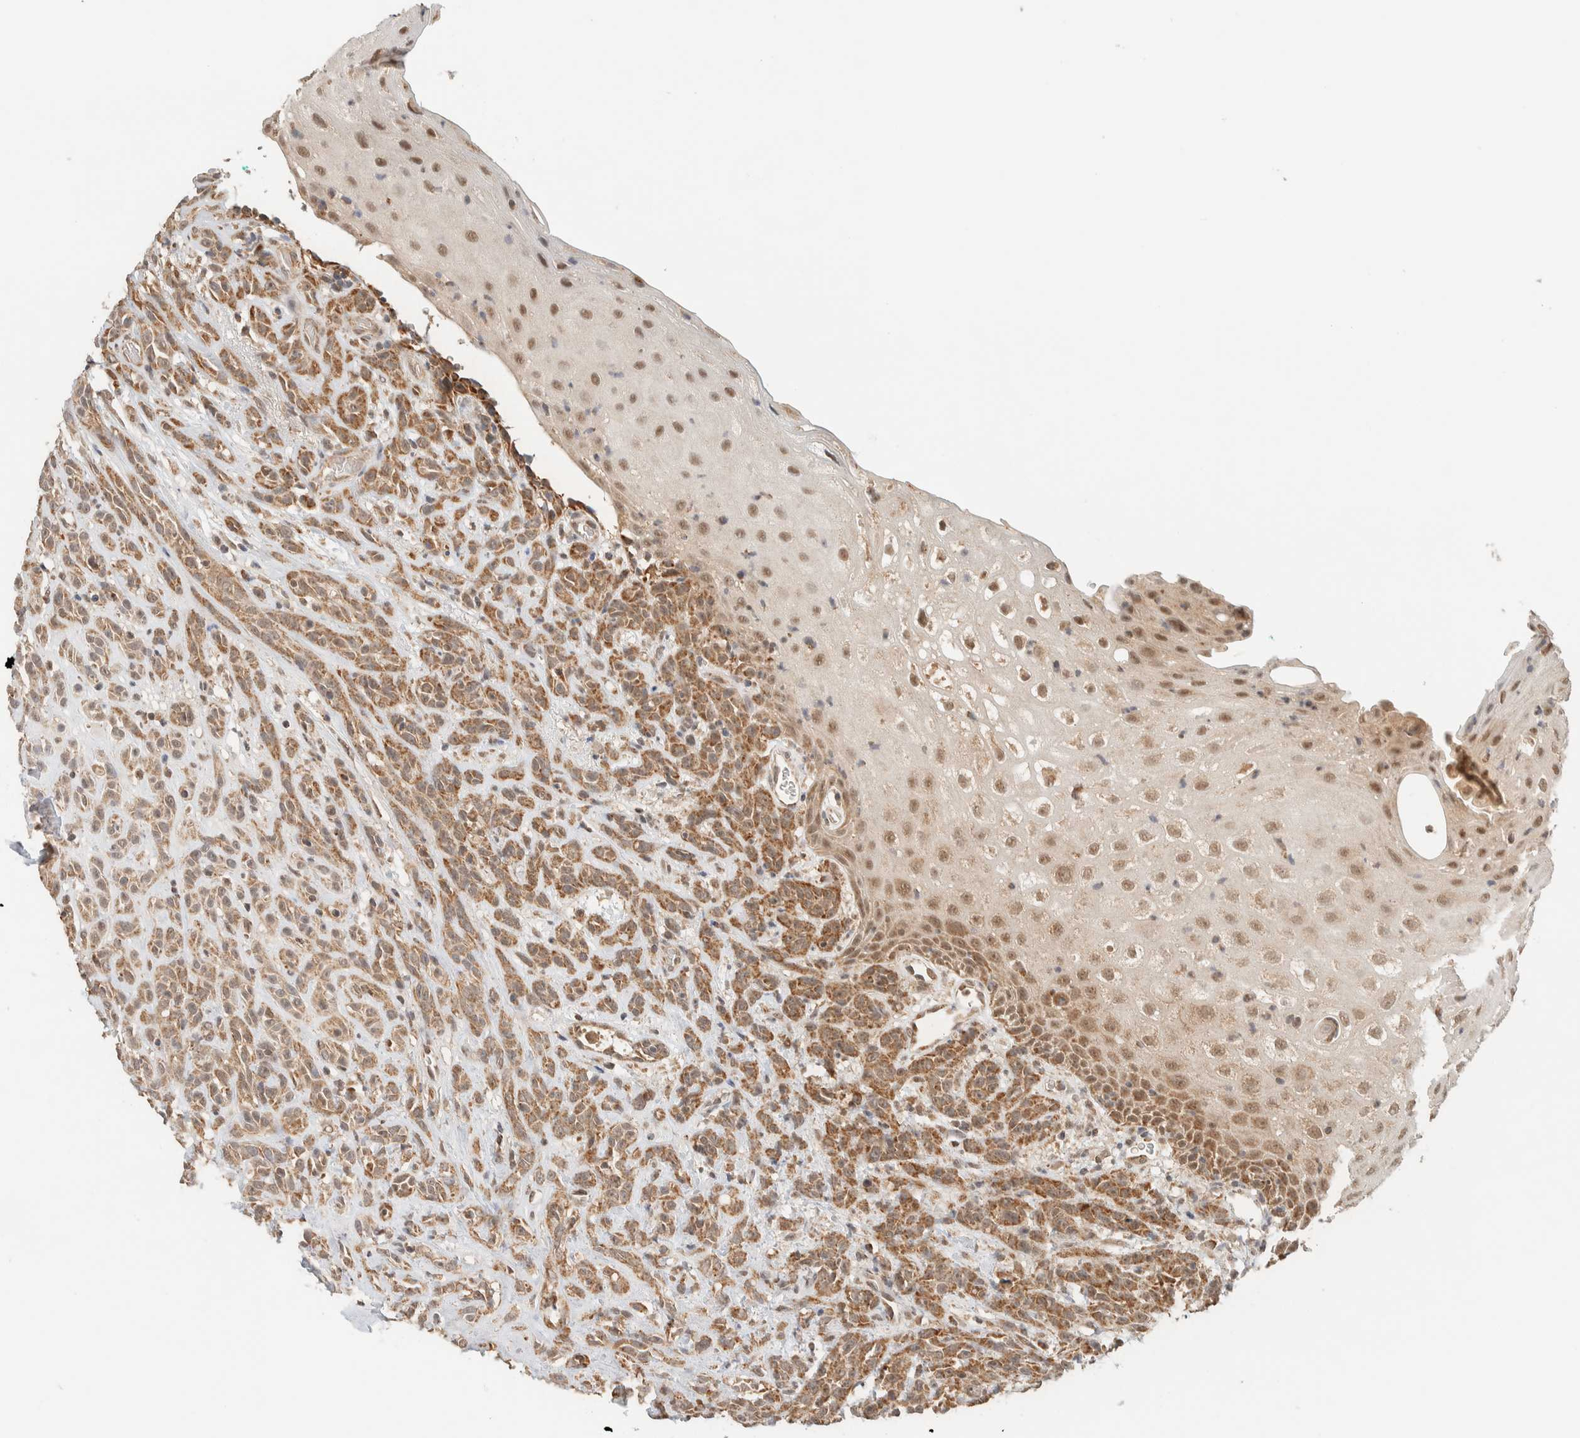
{"staining": {"intensity": "moderate", "quantity": ">75%", "location": "cytoplasmic/membranous"}, "tissue": "head and neck cancer", "cell_type": "Tumor cells", "image_type": "cancer", "snomed": [{"axis": "morphology", "description": "Normal tissue, NOS"}, {"axis": "morphology", "description": "Squamous cell carcinoma, NOS"}, {"axis": "topography", "description": "Cartilage tissue"}, {"axis": "topography", "description": "Head-Neck"}], "caption": "Head and neck cancer stained with a brown dye shows moderate cytoplasmic/membranous positive expression in about >75% of tumor cells.", "gene": "MRPL41", "patient": {"sex": "male", "age": 62}}